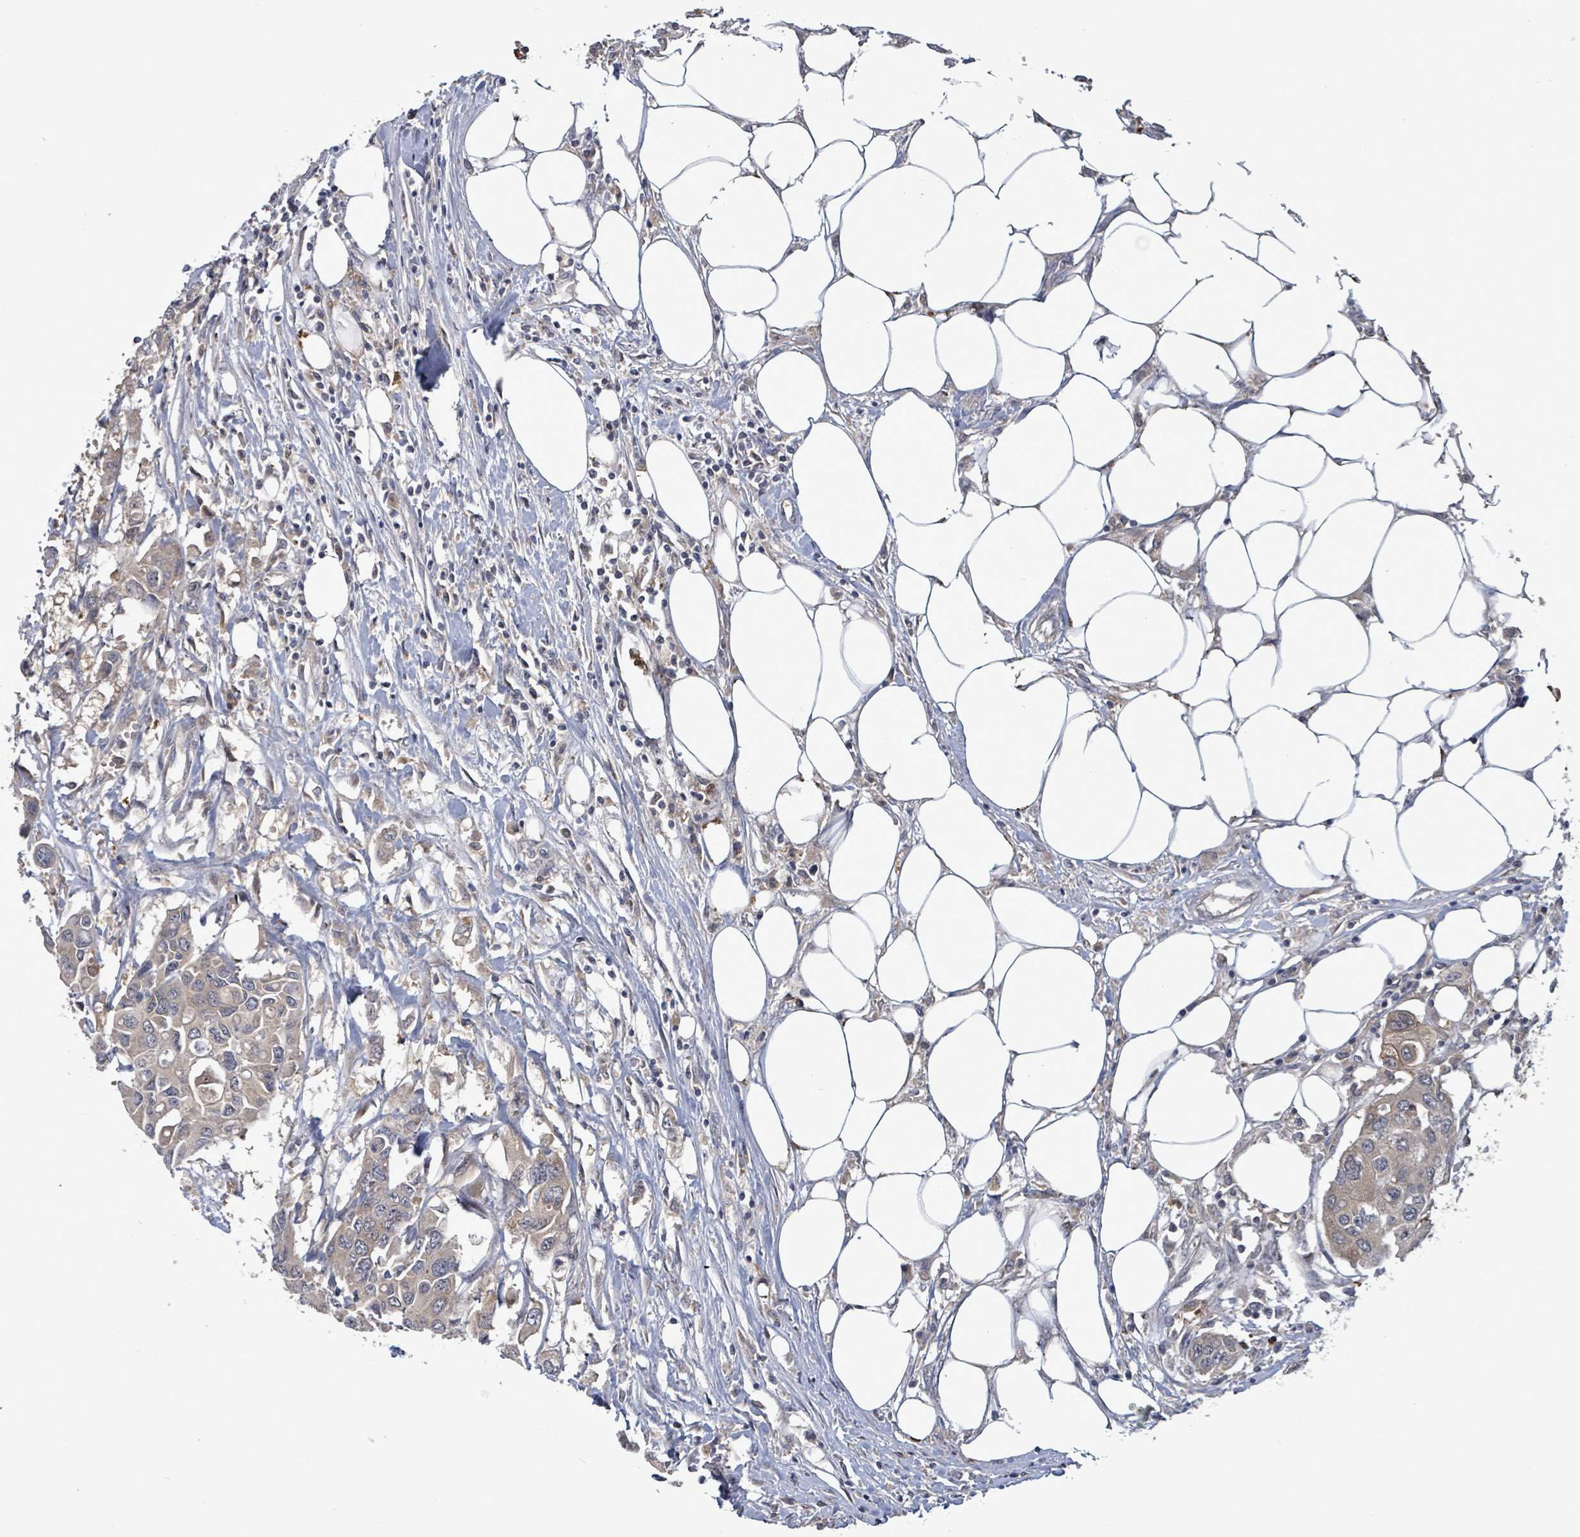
{"staining": {"intensity": "negative", "quantity": "none", "location": "none"}, "tissue": "colorectal cancer", "cell_type": "Tumor cells", "image_type": "cancer", "snomed": [{"axis": "morphology", "description": "Adenocarcinoma, NOS"}, {"axis": "topography", "description": "Colon"}], "caption": "Colorectal adenocarcinoma was stained to show a protein in brown. There is no significant positivity in tumor cells.", "gene": "SERPINE3", "patient": {"sex": "male", "age": 77}}